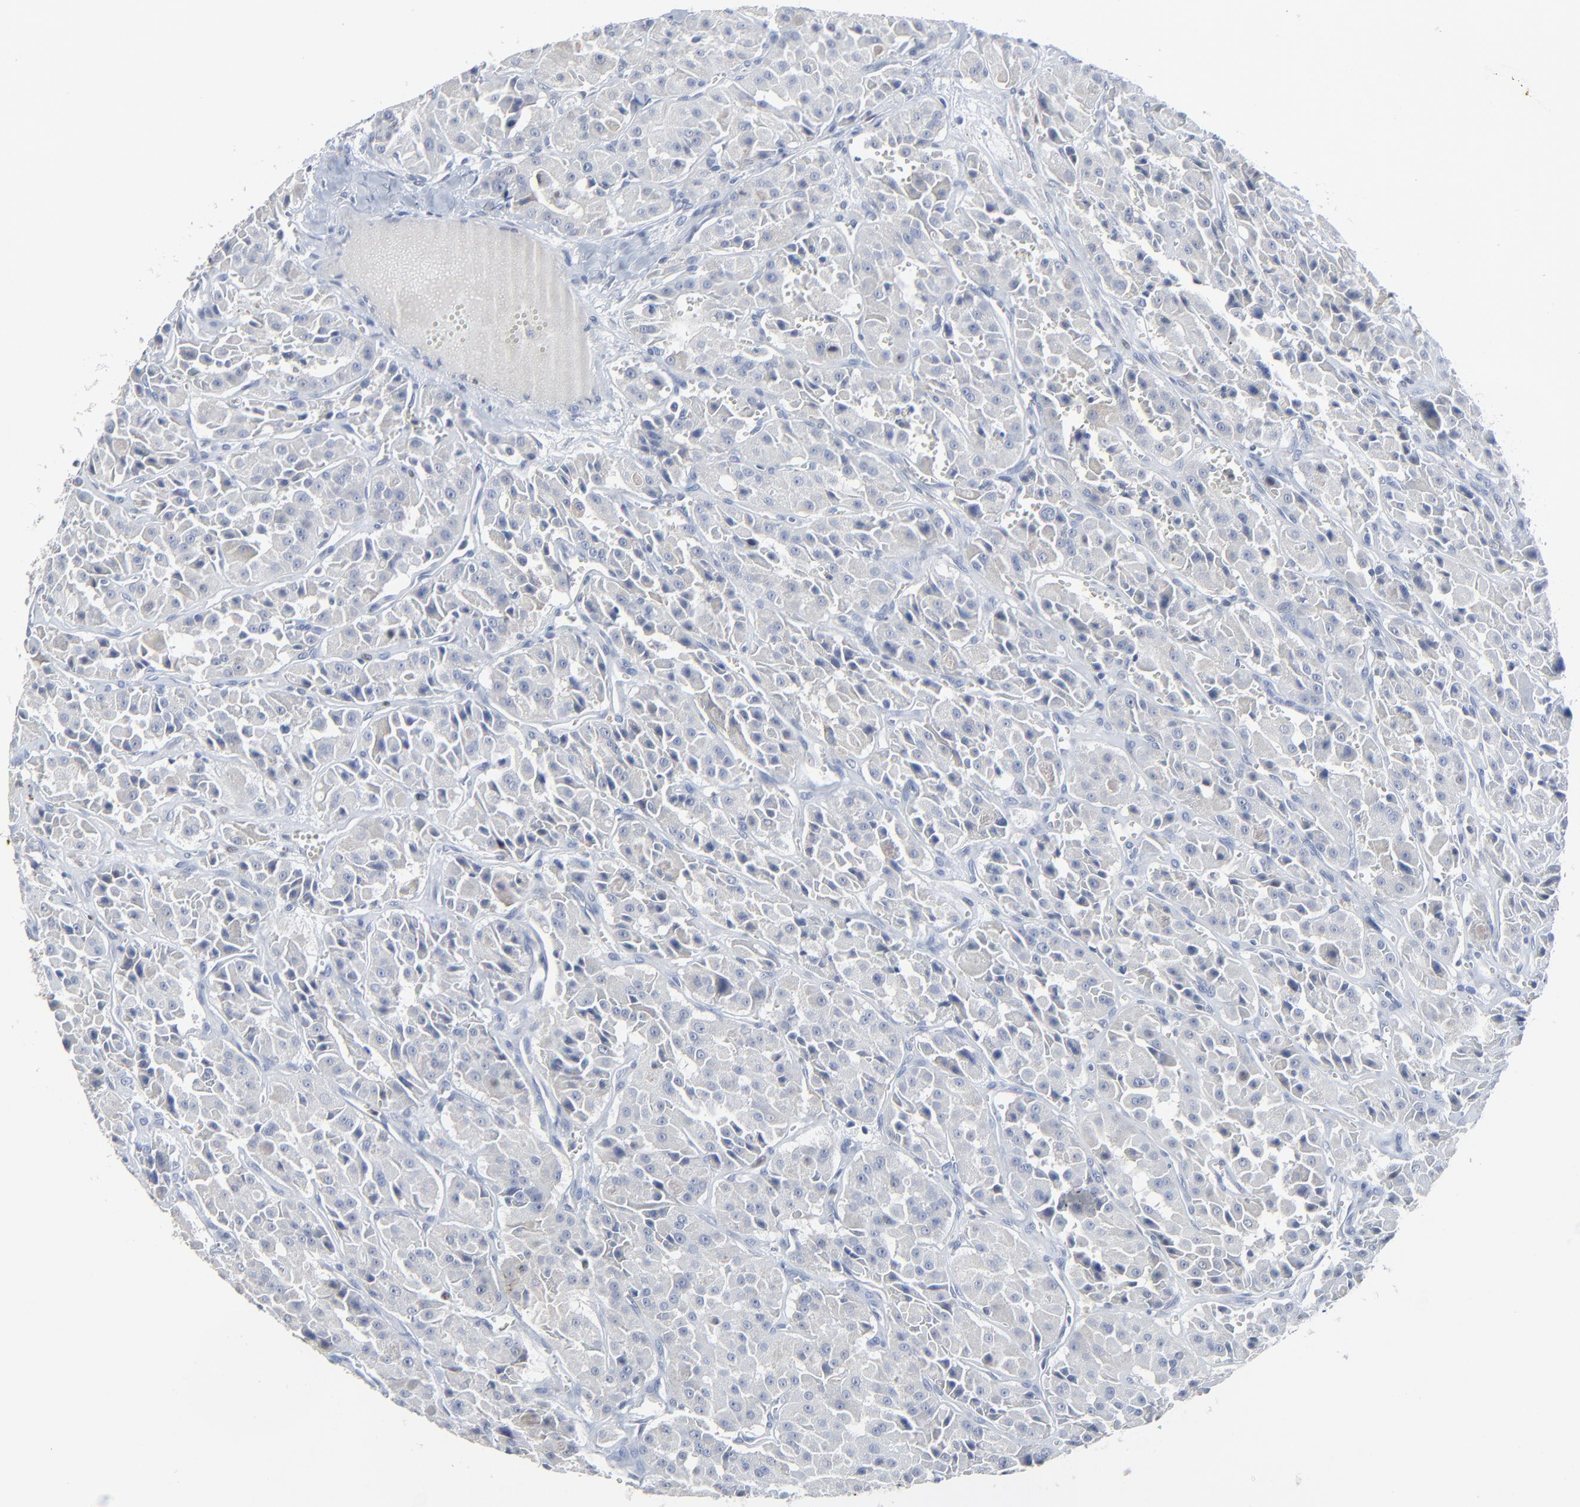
{"staining": {"intensity": "negative", "quantity": "none", "location": "none"}, "tissue": "thyroid cancer", "cell_type": "Tumor cells", "image_type": "cancer", "snomed": [{"axis": "morphology", "description": "Carcinoma, NOS"}, {"axis": "topography", "description": "Thyroid gland"}], "caption": "Histopathology image shows no significant protein staining in tumor cells of thyroid cancer (carcinoma).", "gene": "BIRC3", "patient": {"sex": "male", "age": 76}}